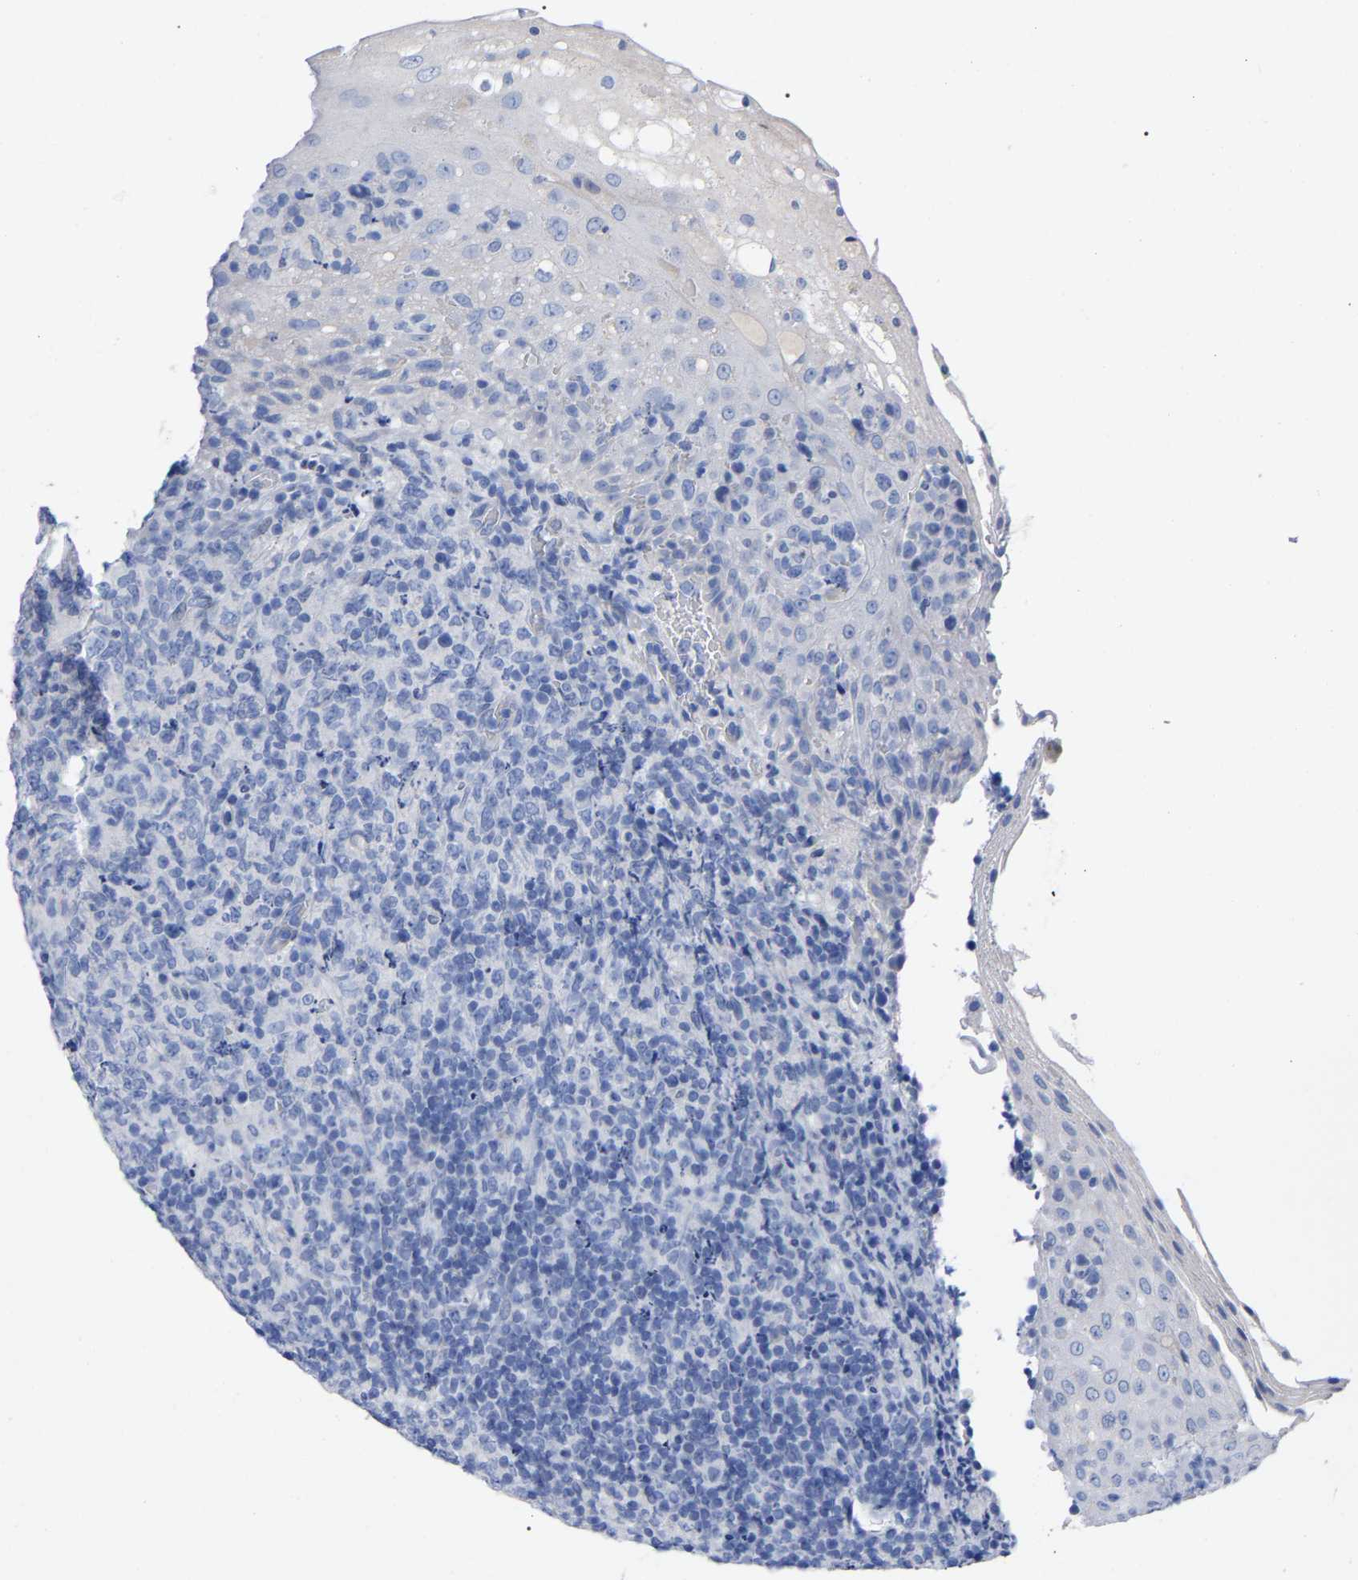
{"staining": {"intensity": "negative", "quantity": "none", "location": "none"}, "tissue": "lymphoma", "cell_type": "Tumor cells", "image_type": "cancer", "snomed": [{"axis": "morphology", "description": "Malignant lymphoma, non-Hodgkin's type, High grade"}, {"axis": "topography", "description": "Tonsil"}], "caption": "The photomicrograph shows no significant staining in tumor cells of malignant lymphoma, non-Hodgkin's type (high-grade).", "gene": "HAPLN1", "patient": {"sex": "female", "age": 36}}